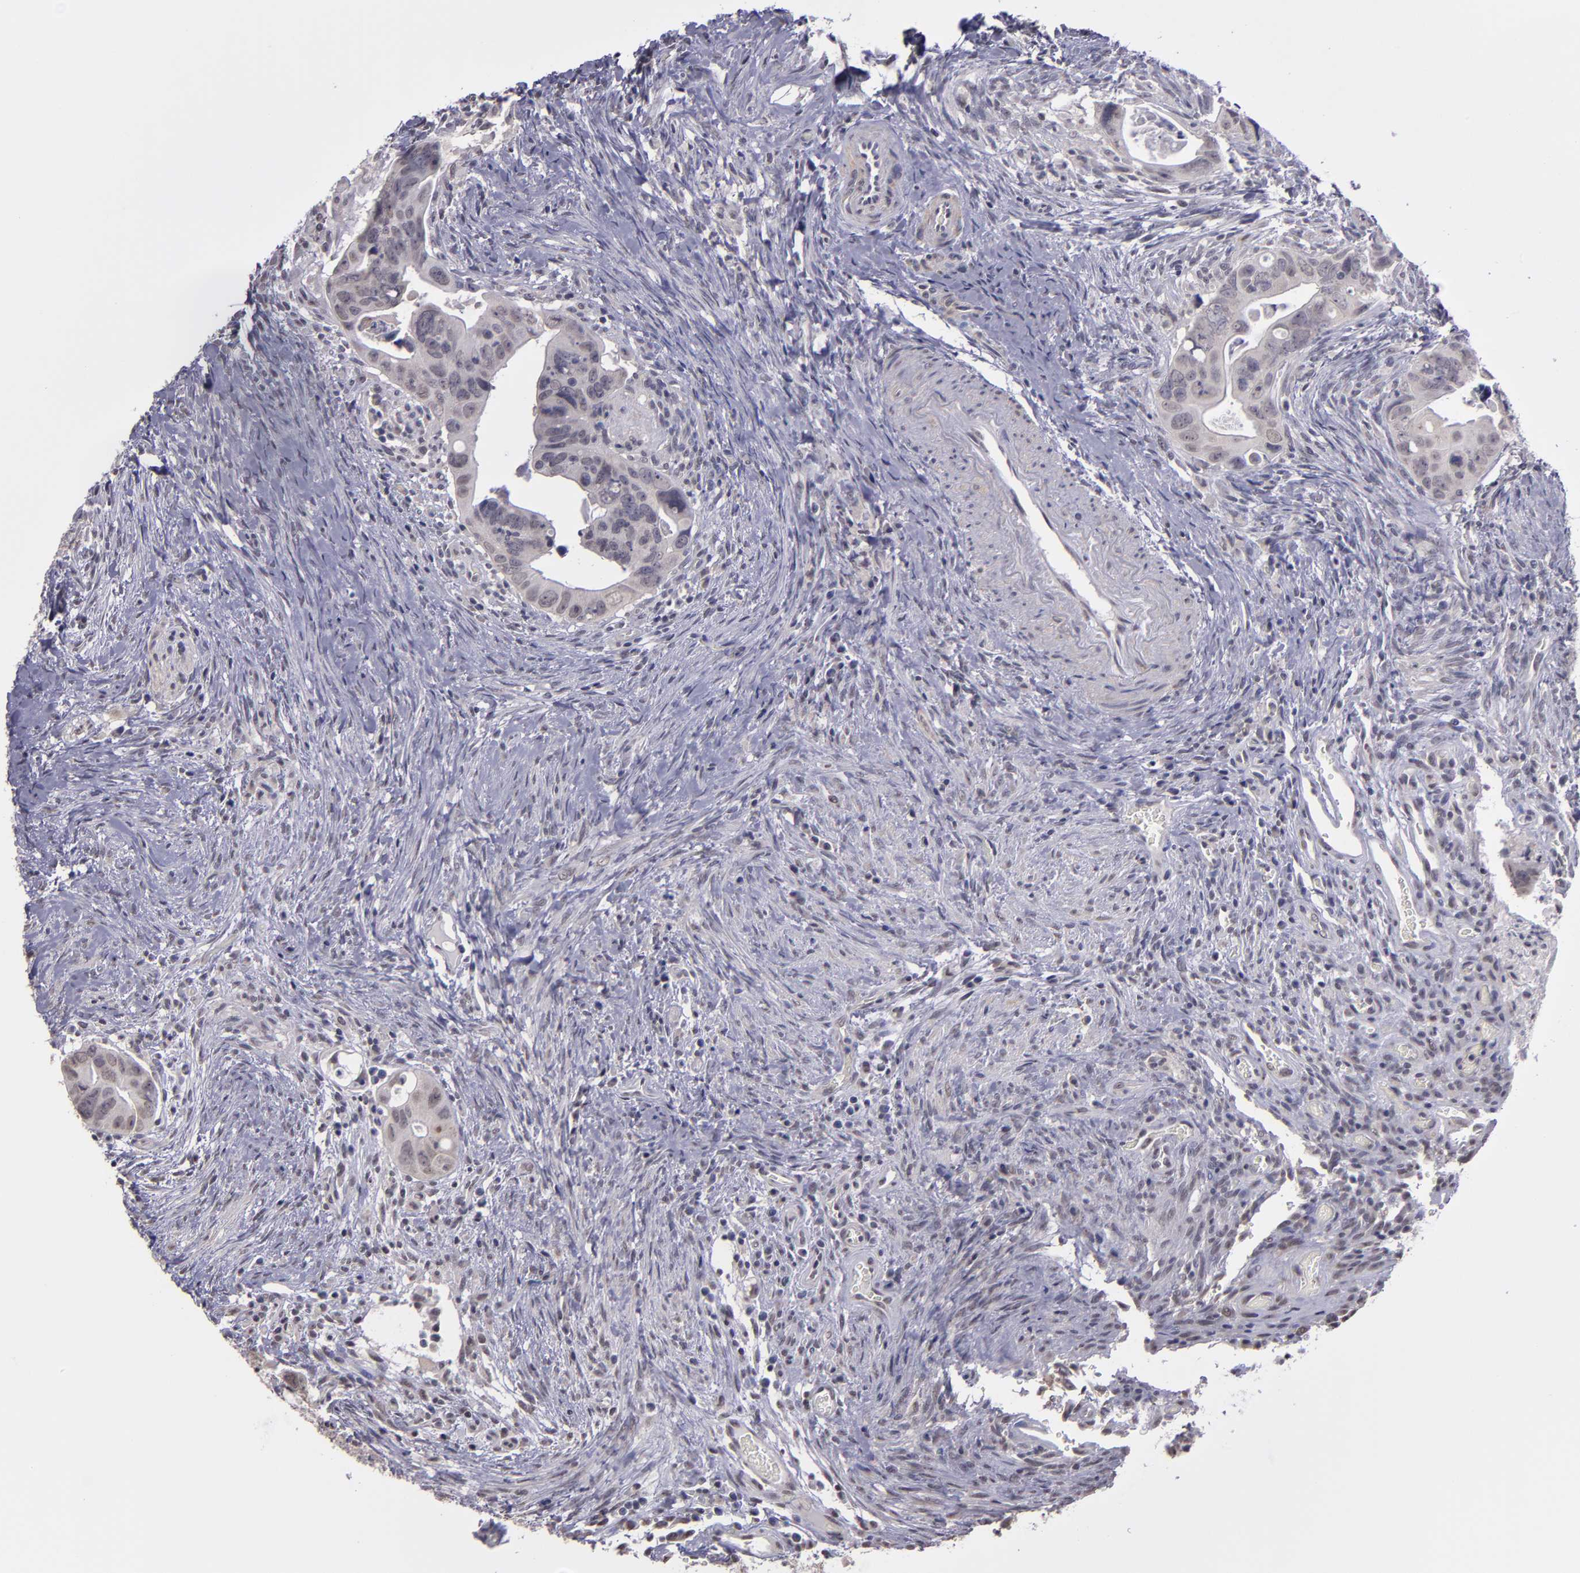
{"staining": {"intensity": "weak", "quantity": "25%-75%", "location": "cytoplasmic/membranous,nuclear"}, "tissue": "colorectal cancer", "cell_type": "Tumor cells", "image_type": "cancer", "snomed": [{"axis": "morphology", "description": "Adenocarcinoma, NOS"}, {"axis": "topography", "description": "Rectum"}], "caption": "This is an image of immunohistochemistry (IHC) staining of colorectal cancer (adenocarcinoma), which shows weak positivity in the cytoplasmic/membranous and nuclear of tumor cells.", "gene": "NRXN3", "patient": {"sex": "male", "age": 53}}